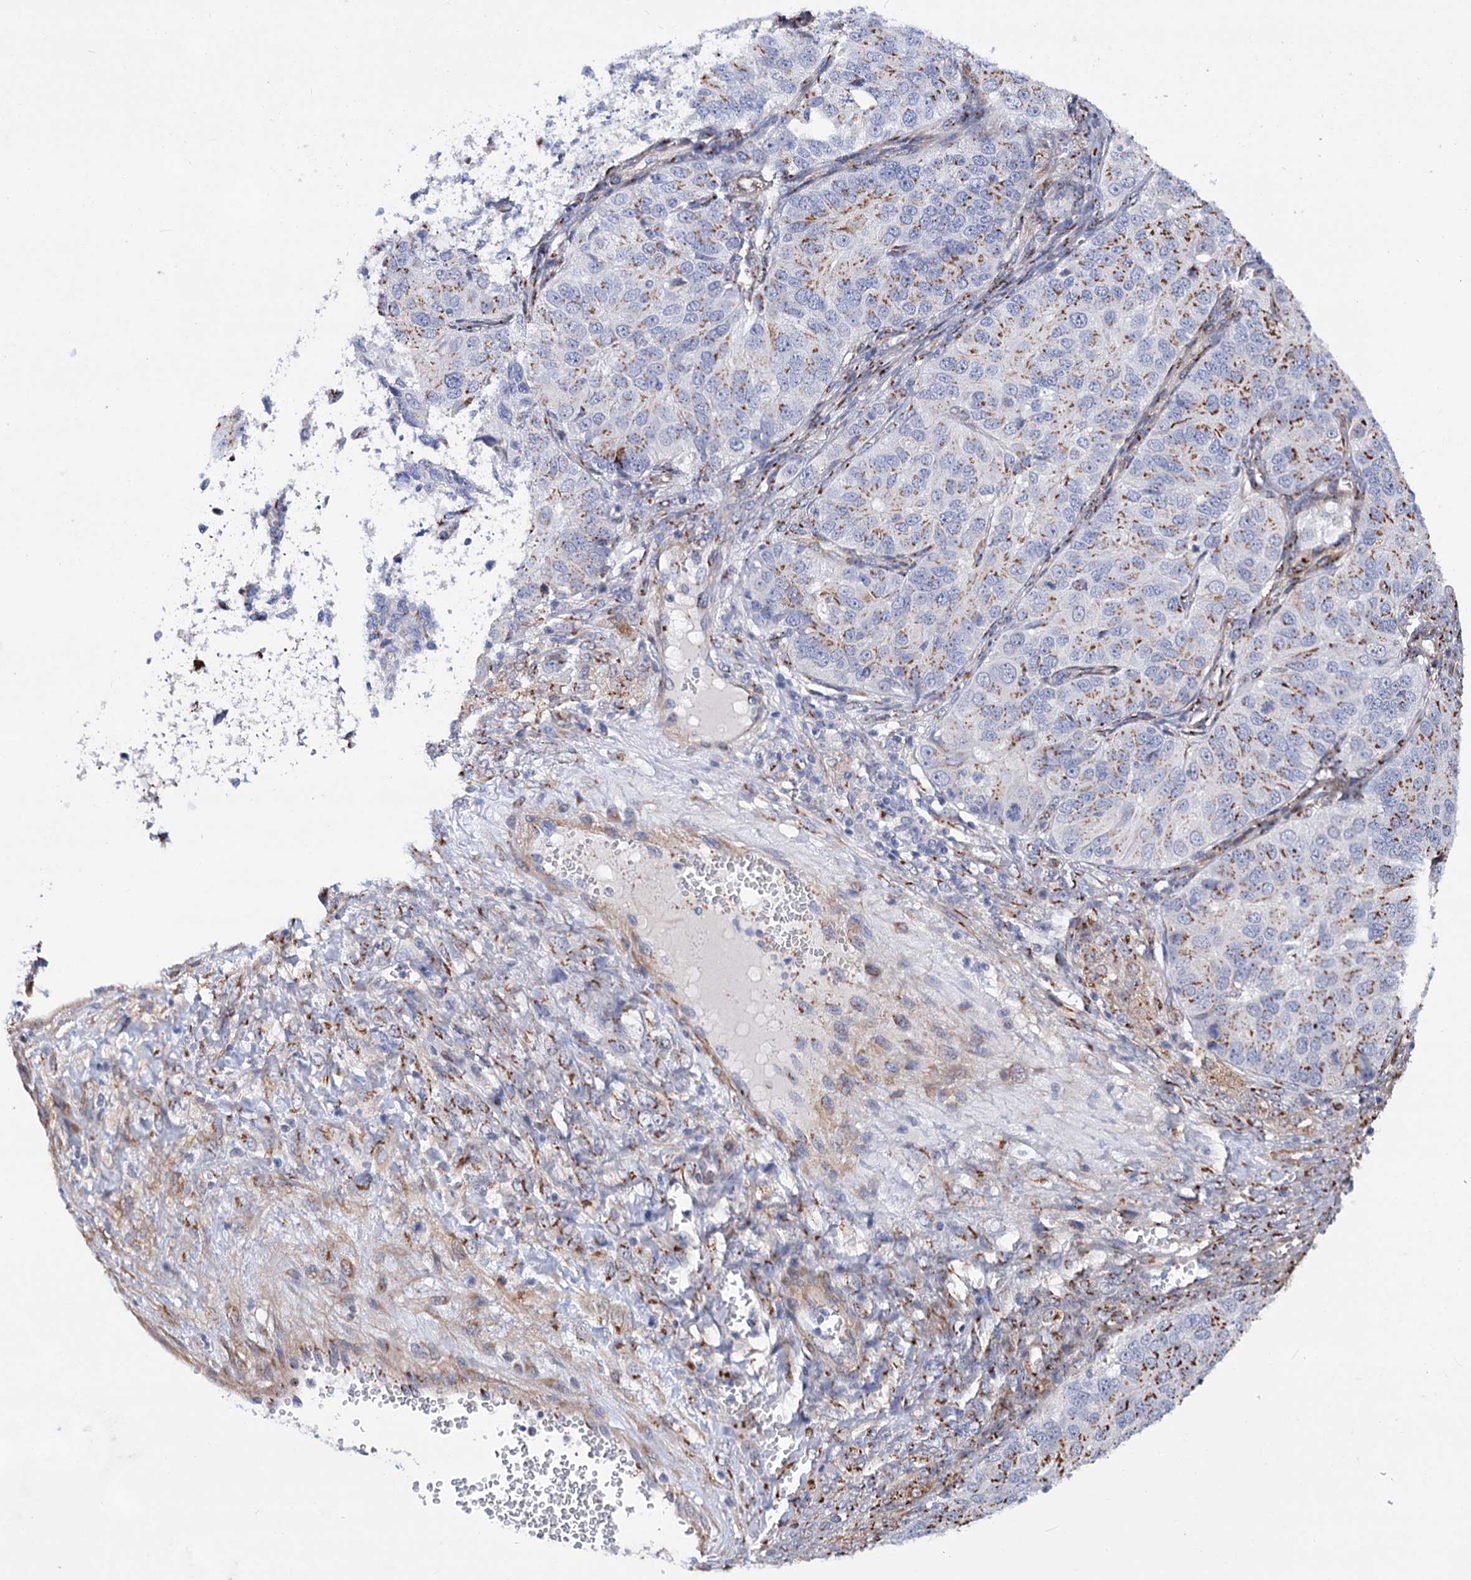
{"staining": {"intensity": "moderate", "quantity": "25%-75%", "location": "cytoplasmic/membranous"}, "tissue": "ovarian cancer", "cell_type": "Tumor cells", "image_type": "cancer", "snomed": [{"axis": "morphology", "description": "Carcinoma, endometroid"}, {"axis": "topography", "description": "Ovary"}], "caption": "This photomicrograph shows IHC staining of human ovarian cancer (endometroid carcinoma), with medium moderate cytoplasmic/membranous expression in approximately 25%-75% of tumor cells.", "gene": "C11orf96", "patient": {"sex": "female", "age": 51}}